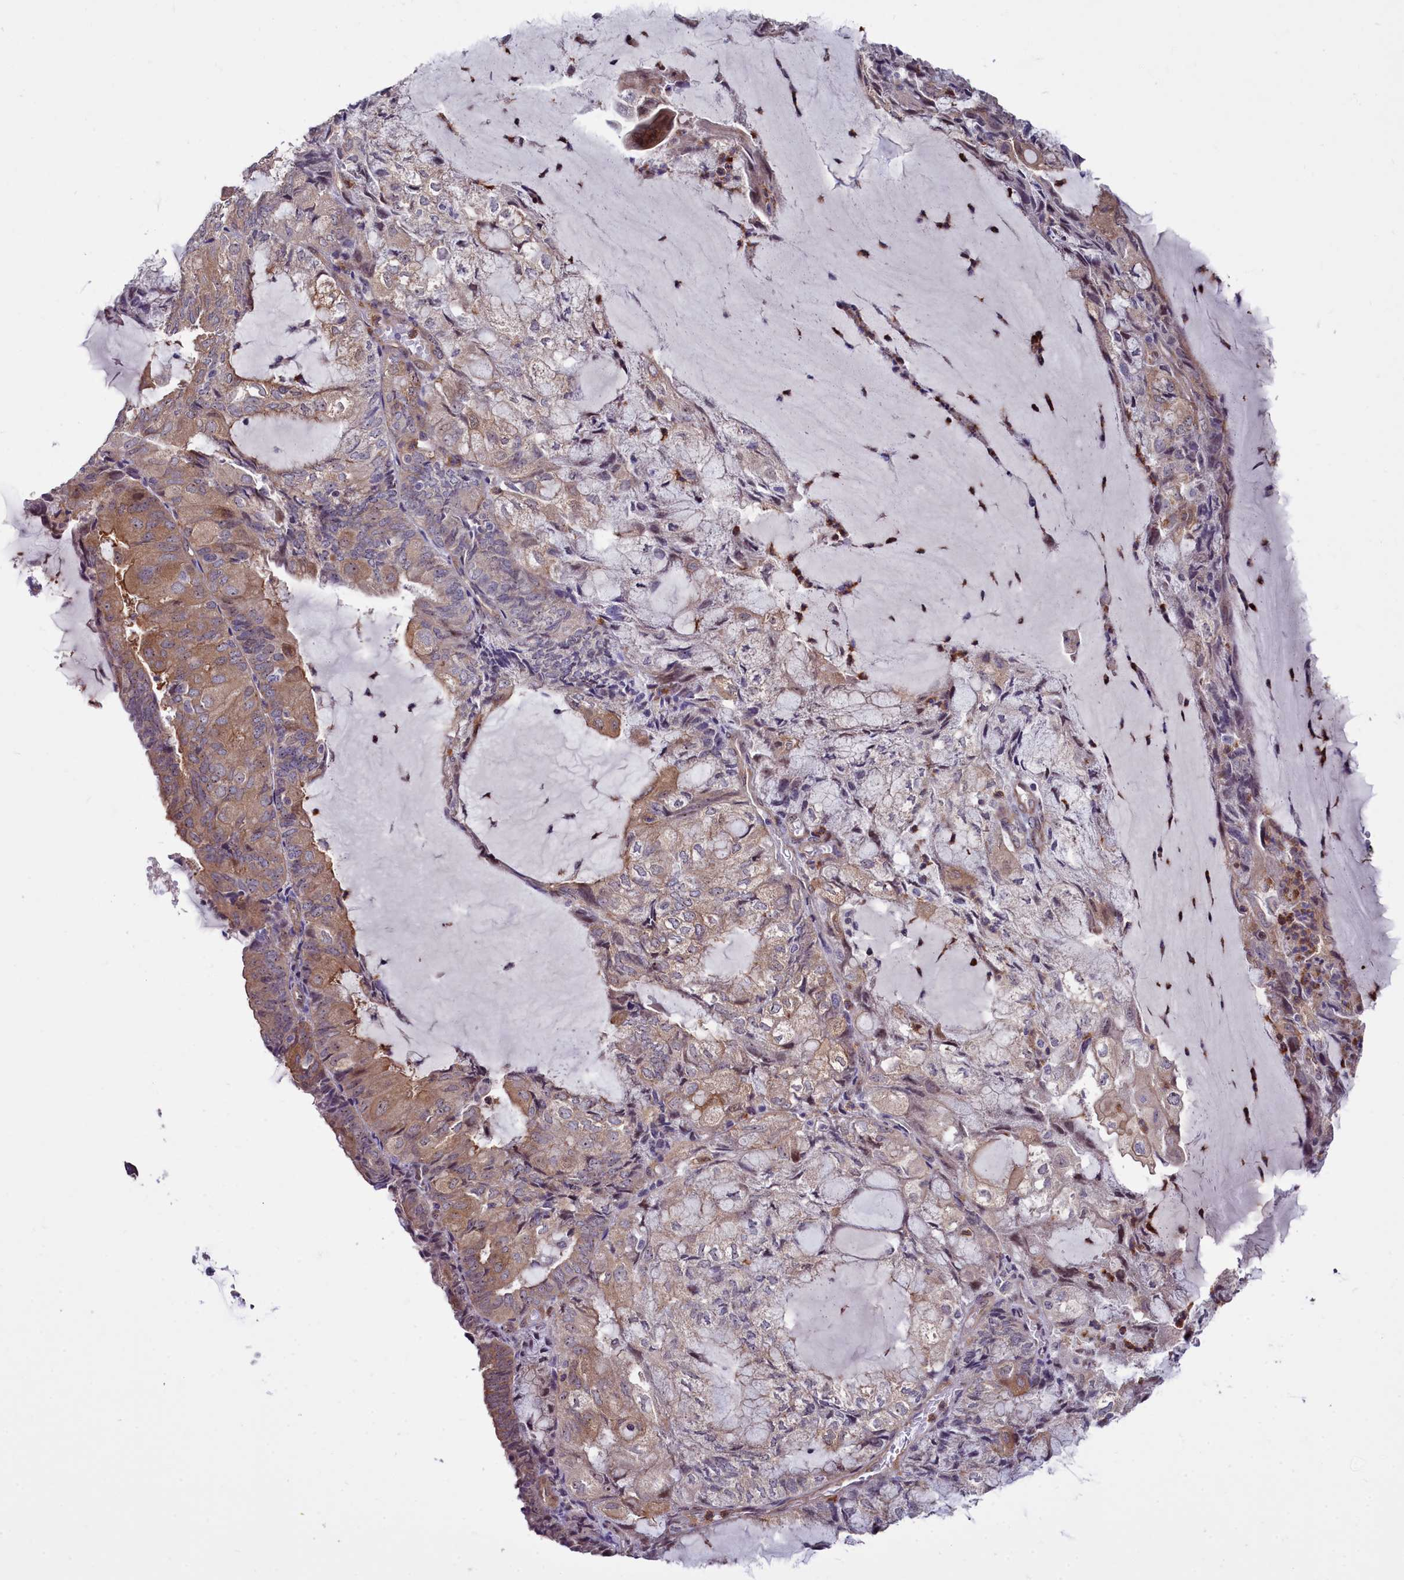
{"staining": {"intensity": "moderate", "quantity": "25%-75%", "location": "cytoplasmic/membranous"}, "tissue": "endometrial cancer", "cell_type": "Tumor cells", "image_type": "cancer", "snomed": [{"axis": "morphology", "description": "Adenocarcinoma, NOS"}, {"axis": "topography", "description": "Endometrium"}], "caption": "Adenocarcinoma (endometrial) was stained to show a protein in brown. There is medium levels of moderate cytoplasmic/membranous positivity in about 25%-75% of tumor cells.", "gene": "BCAR1", "patient": {"sex": "female", "age": 81}}